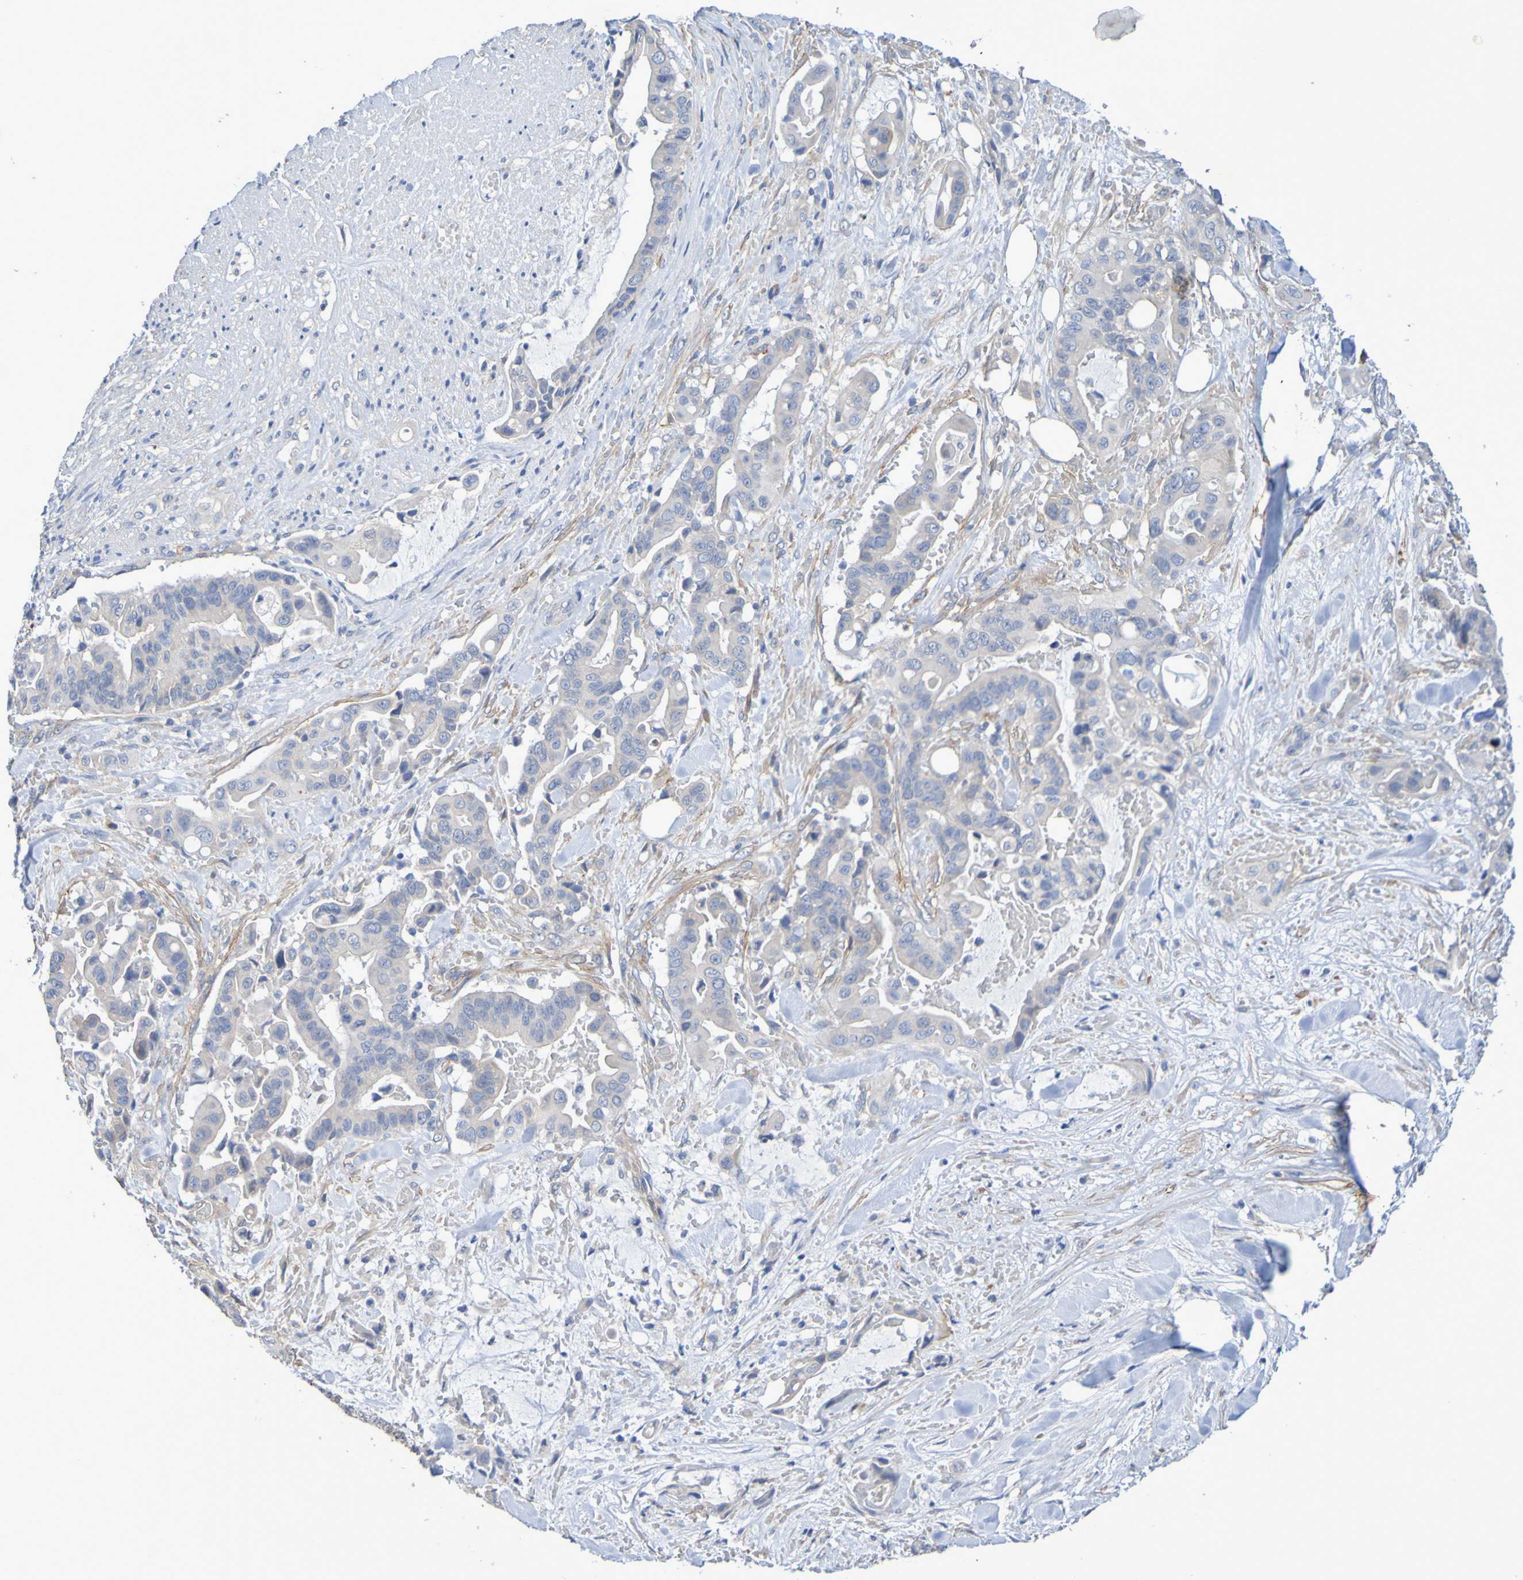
{"staining": {"intensity": "weak", "quantity": ">75%", "location": "cytoplasmic/membranous"}, "tissue": "liver cancer", "cell_type": "Tumor cells", "image_type": "cancer", "snomed": [{"axis": "morphology", "description": "Cholangiocarcinoma"}, {"axis": "topography", "description": "Liver"}], "caption": "An immunohistochemistry (IHC) histopathology image of tumor tissue is shown. Protein staining in brown highlights weak cytoplasmic/membranous positivity in cholangiocarcinoma (liver) within tumor cells. (DAB IHC, brown staining for protein, blue staining for nuclei).", "gene": "SRPRB", "patient": {"sex": "female", "age": 61}}